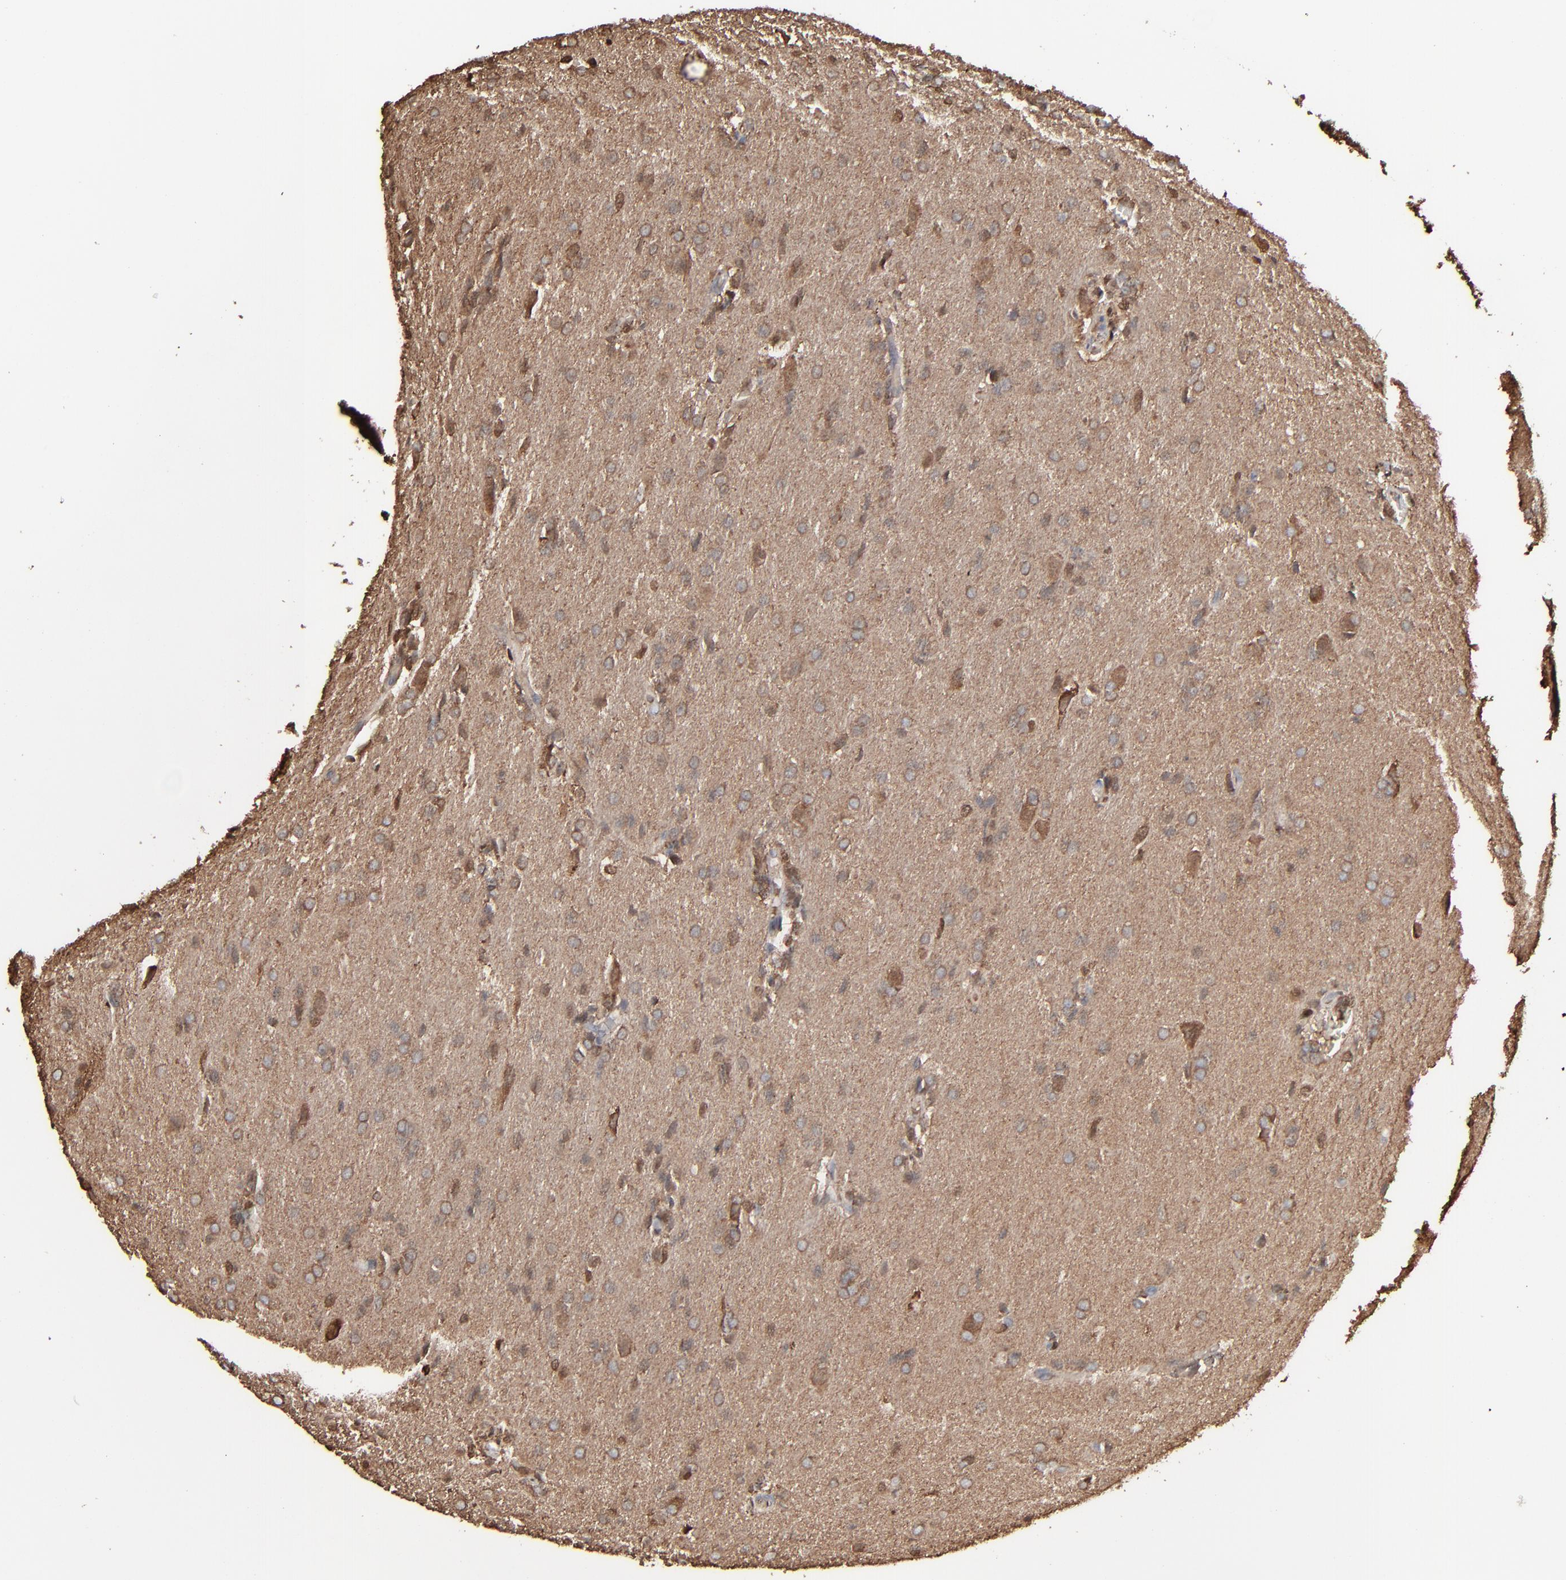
{"staining": {"intensity": "strong", "quantity": ">75%", "location": "cytoplasmic/membranous"}, "tissue": "glioma", "cell_type": "Tumor cells", "image_type": "cancer", "snomed": [{"axis": "morphology", "description": "Glioma, malignant, High grade"}, {"axis": "topography", "description": "Brain"}], "caption": "Brown immunohistochemical staining in human glioma reveals strong cytoplasmic/membranous staining in approximately >75% of tumor cells. (IHC, brightfield microscopy, high magnification).", "gene": "NME1-NME2", "patient": {"sex": "male", "age": 68}}